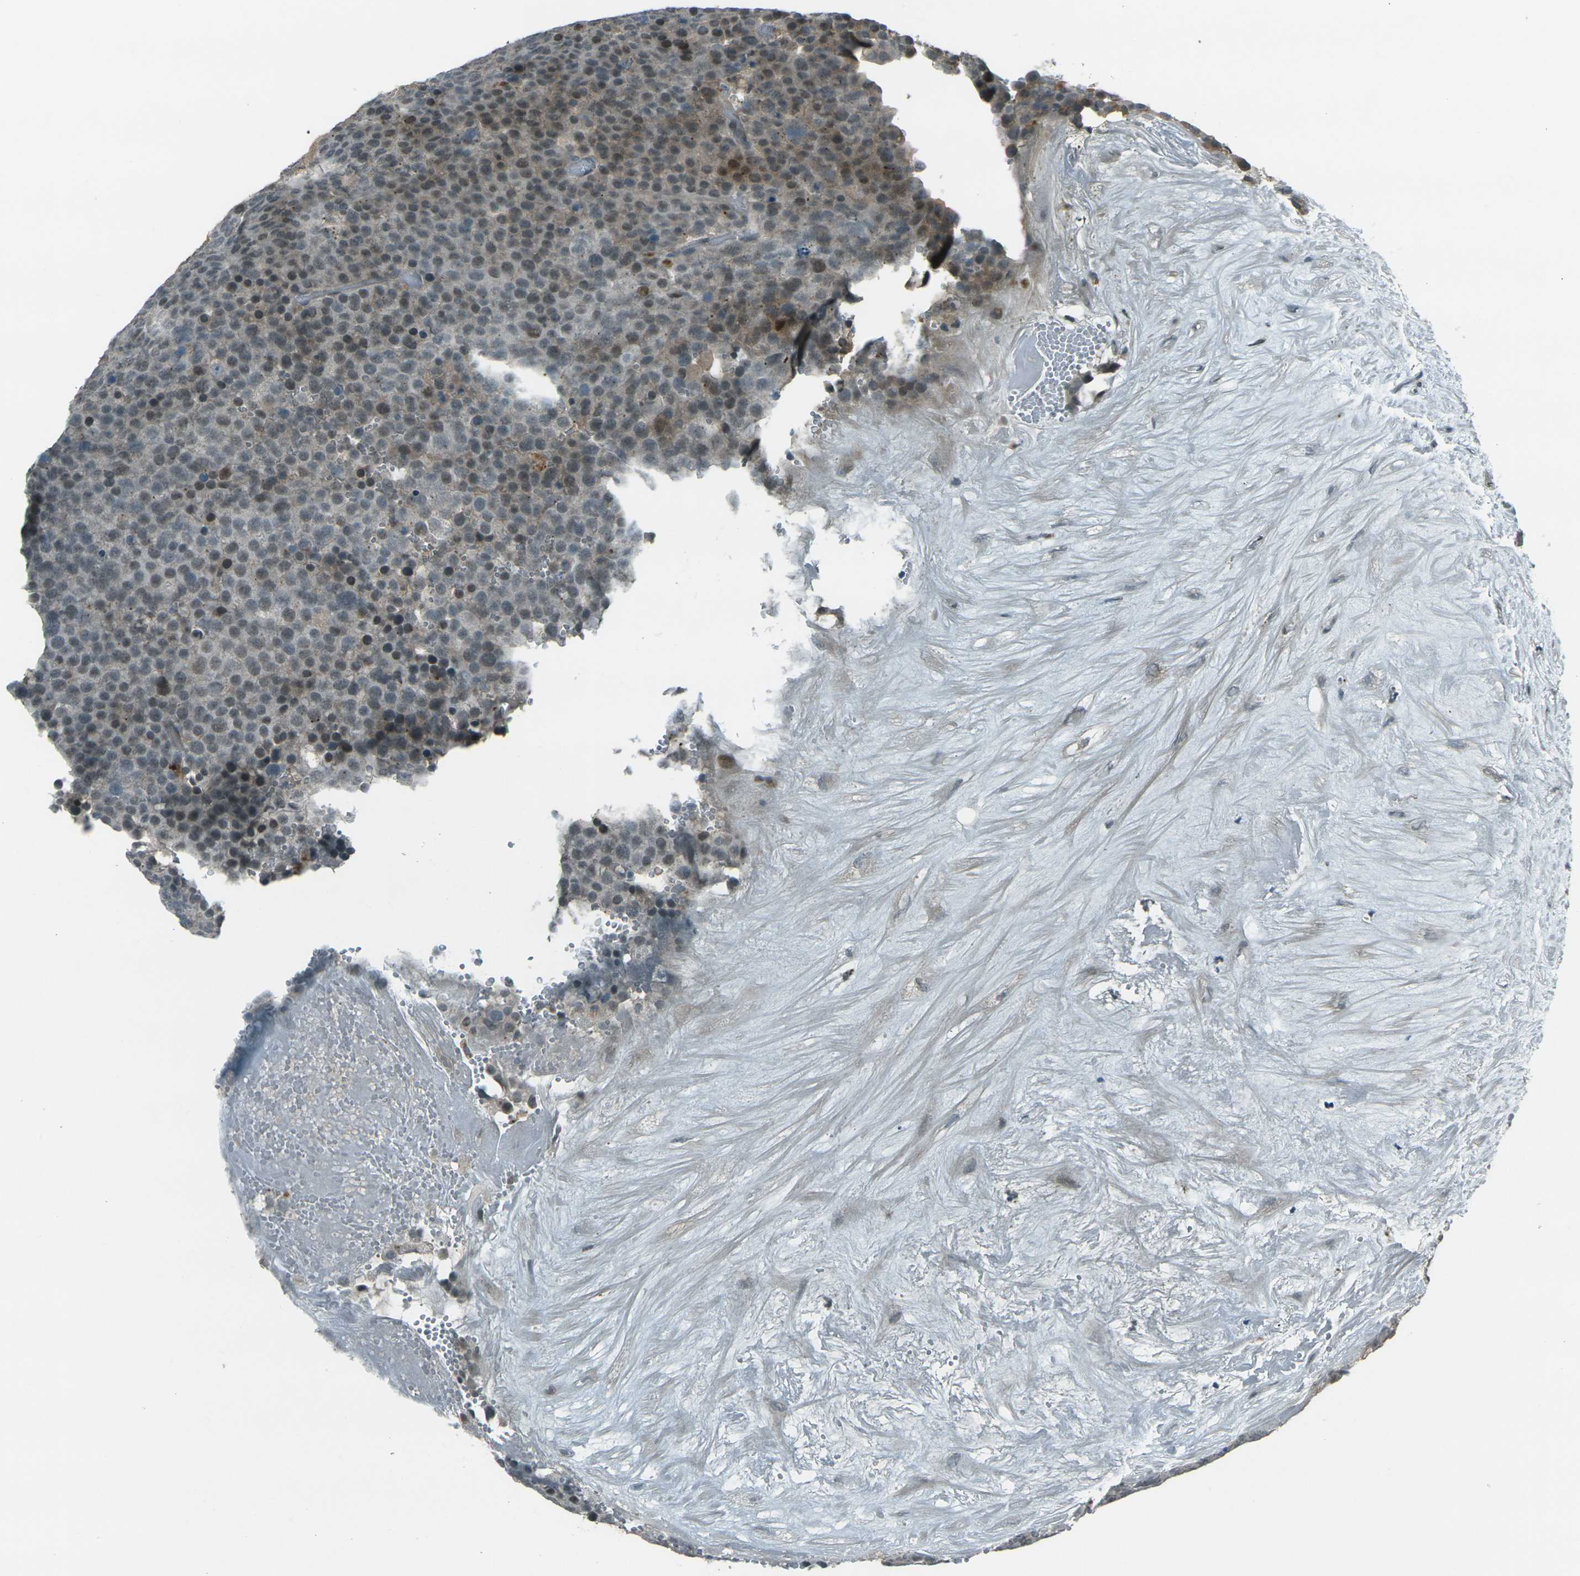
{"staining": {"intensity": "moderate", "quantity": "<25%", "location": "cytoplasmic/membranous,nuclear"}, "tissue": "testis cancer", "cell_type": "Tumor cells", "image_type": "cancer", "snomed": [{"axis": "morphology", "description": "Seminoma, NOS"}, {"axis": "topography", "description": "Testis"}], "caption": "Protein expression analysis of human seminoma (testis) reveals moderate cytoplasmic/membranous and nuclear staining in approximately <25% of tumor cells.", "gene": "GPR19", "patient": {"sex": "male", "age": 71}}